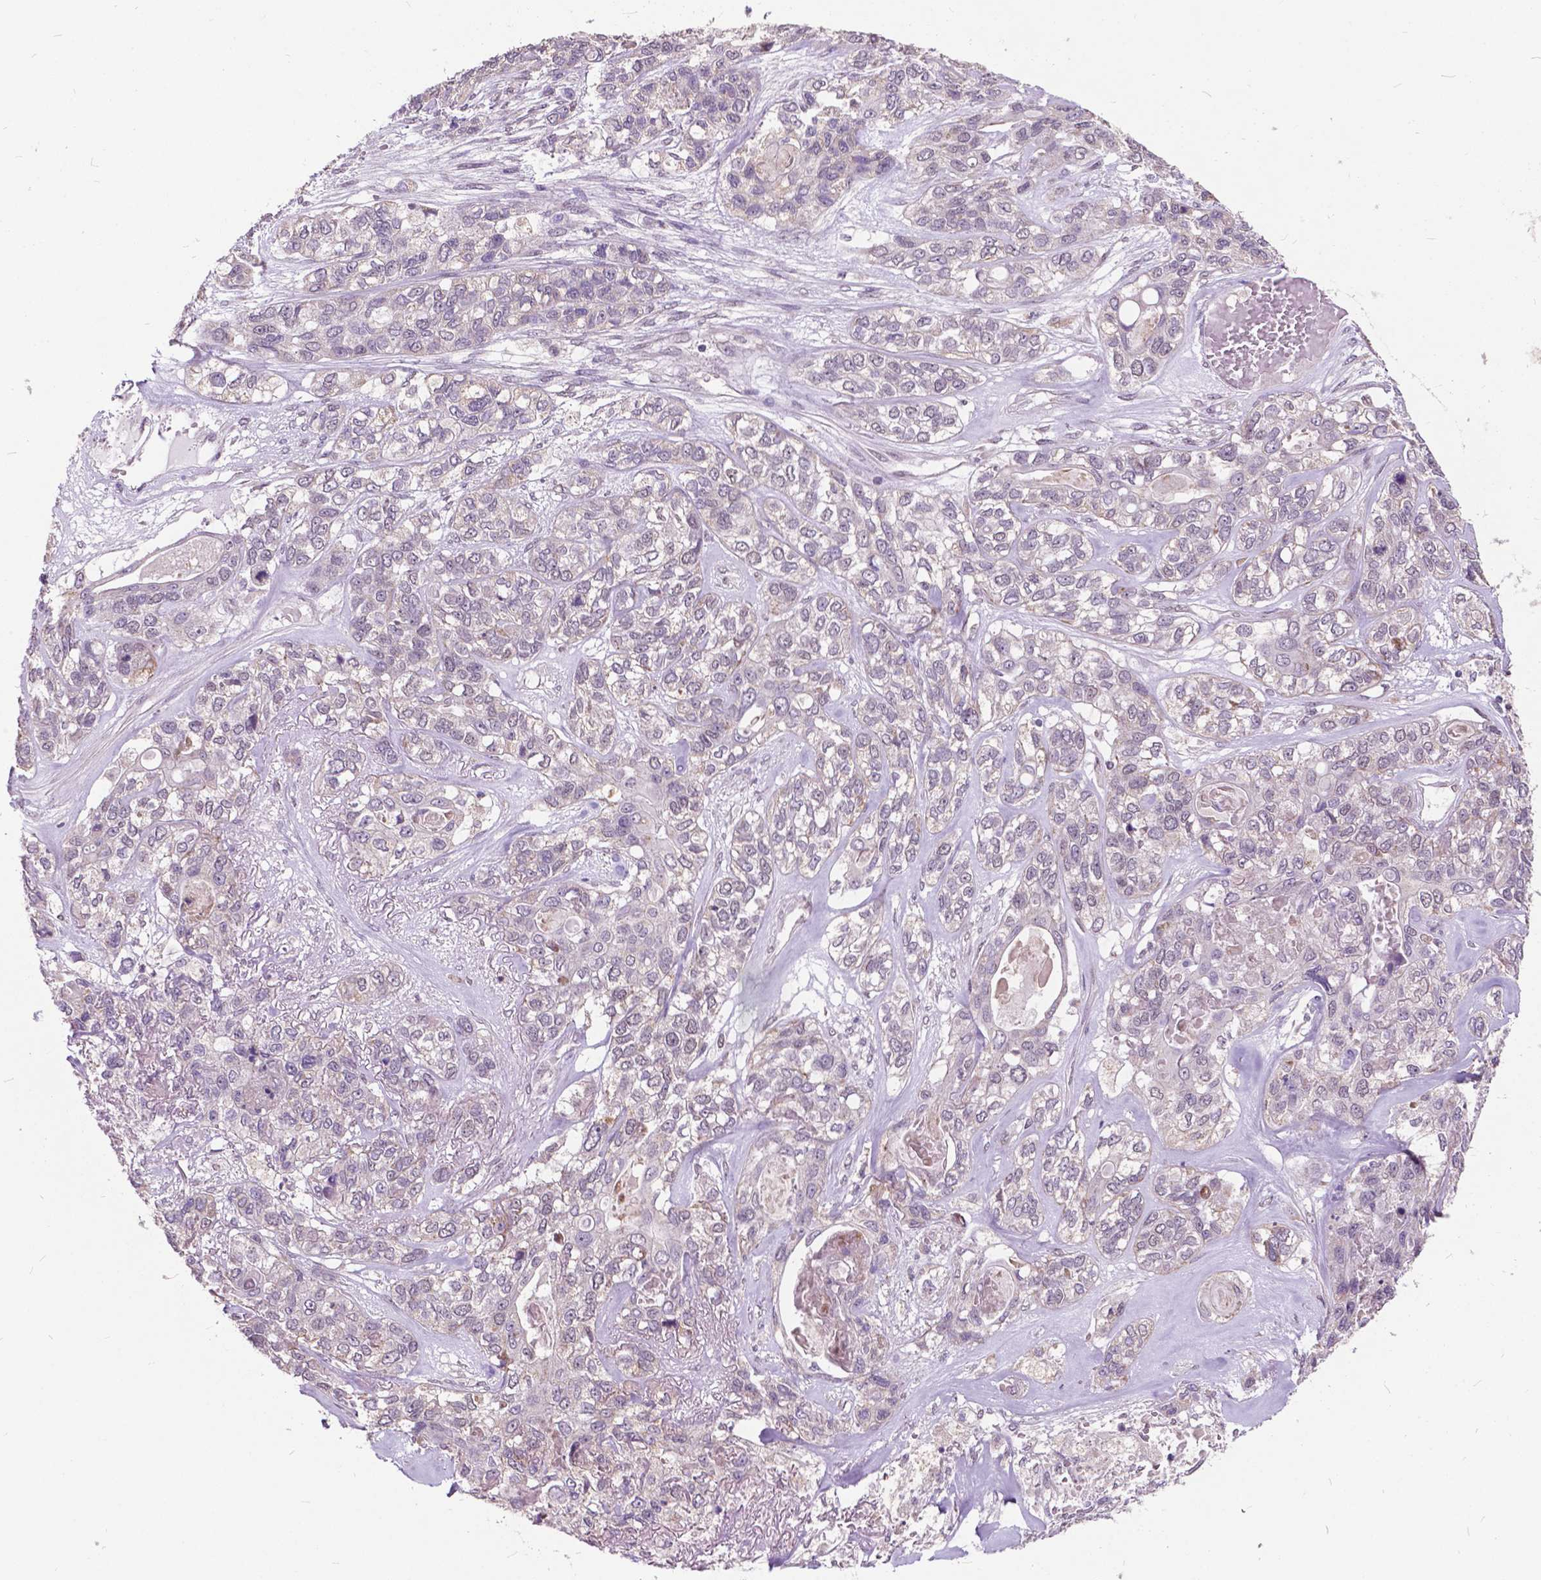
{"staining": {"intensity": "negative", "quantity": "none", "location": "none"}, "tissue": "lung cancer", "cell_type": "Tumor cells", "image_type": "cancer", "snomed": [{"axis": "morphology", "description": "Squamous cell carcinoma, NOS"}, {"axis": "topography", "description": "Lung"}], "caption": "High power microscopy image of an immunohistochemistry (IHC) image of lung cancer (squamous cell carcinoma), revealing no significant positivity in tumor cells.", "gene": "MSH2", "patient": {"sex": "female", "age": 70}}